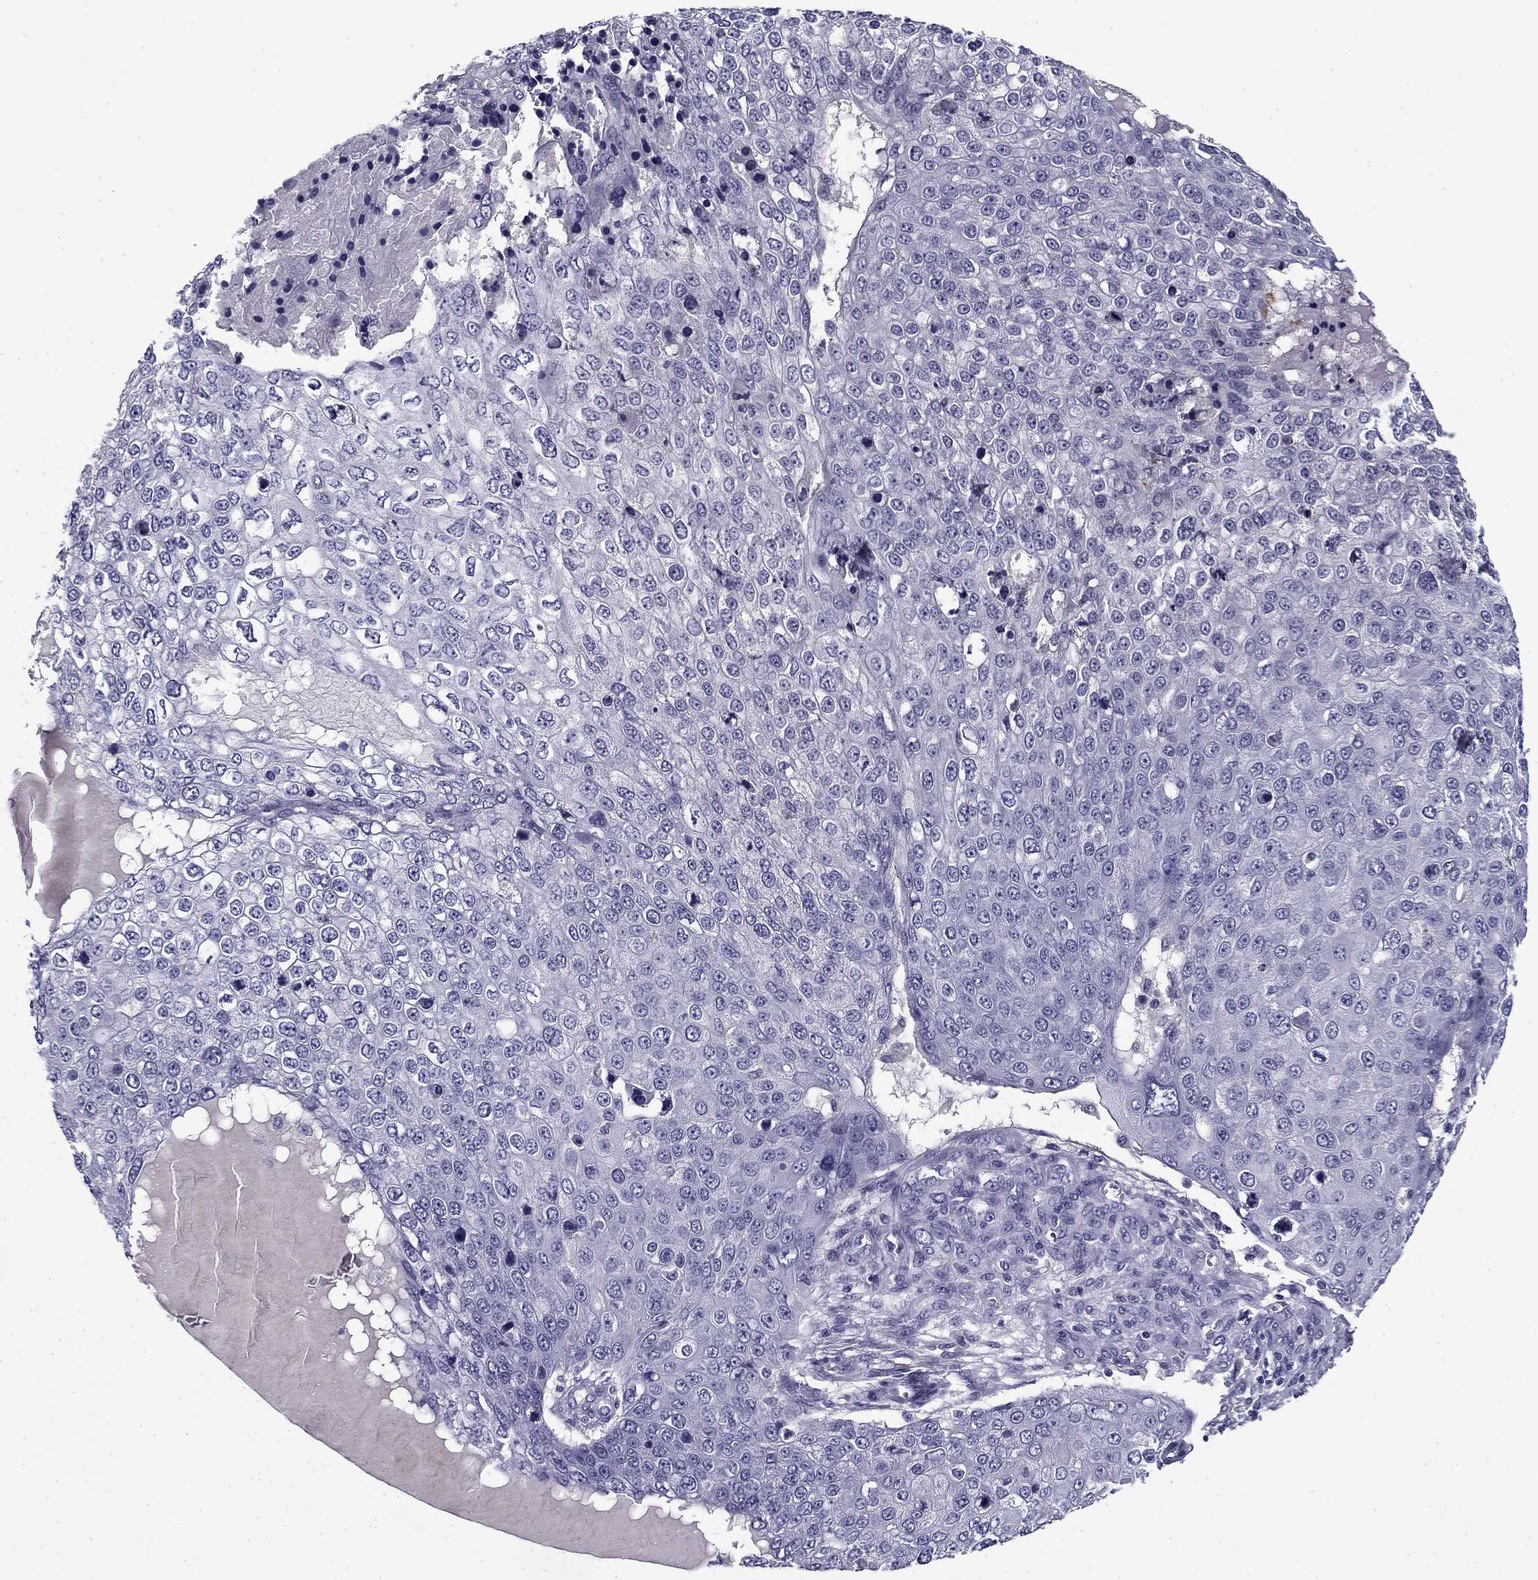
{"staining": {"intensity": "negative", "quantity": "none", "location": "none"}, "tissue": "skin cancer", "cell_type": "Tumor cells", "image_type": "cancer", "snomed": [{"axis": "morphology", "description": "Squamous cell carcinoma, NOS"}, {"axis": "topography", "description": "Skin"}], "caption": "High power microscopy photomicrograph of an immunohistochemistry image of squamous cell carcinoma (skin), revealing no significant positivity in tumor cells. Nuclei are stained in blue.", "gene": "FLNC", "patient": {"sex": "male", "age": 71}}